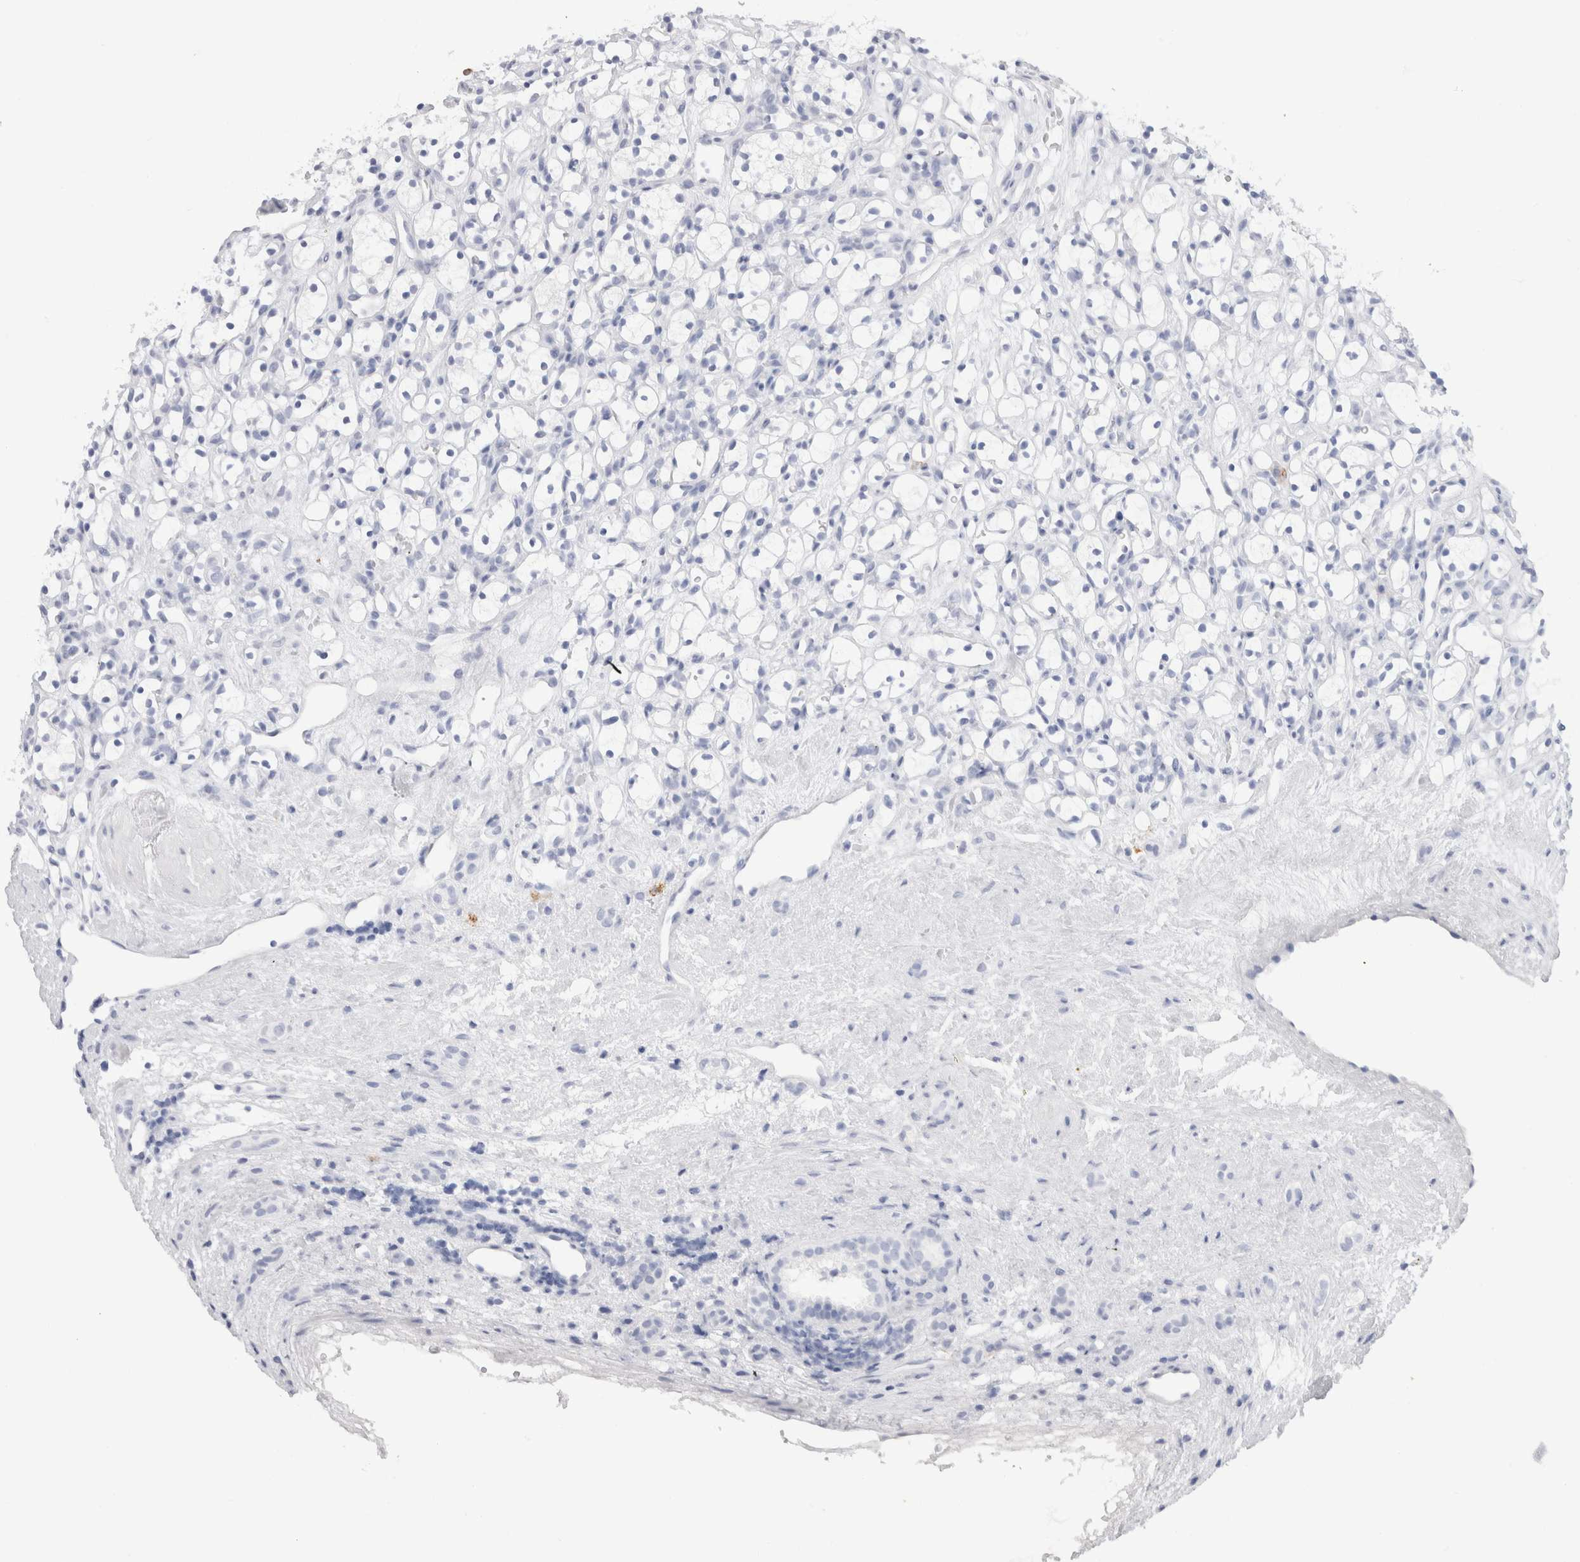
{"staining": {"intensity": "negative", "quantity": "none", "location": "none"}, "tissue": "renal cancer", "cell_type": "Tumor cells", "image_type": "cancer", "snomed": [{"axis": "morphology", "description": "Adenocarcinoma, NOS"}, {"axis": "topography", "description": "Kidney"}], "caption": "Tumor cells are negative for brown protein staining in renal cancer.", "gene": "CD38", "patient": {"sex": "female", "age": 60}}